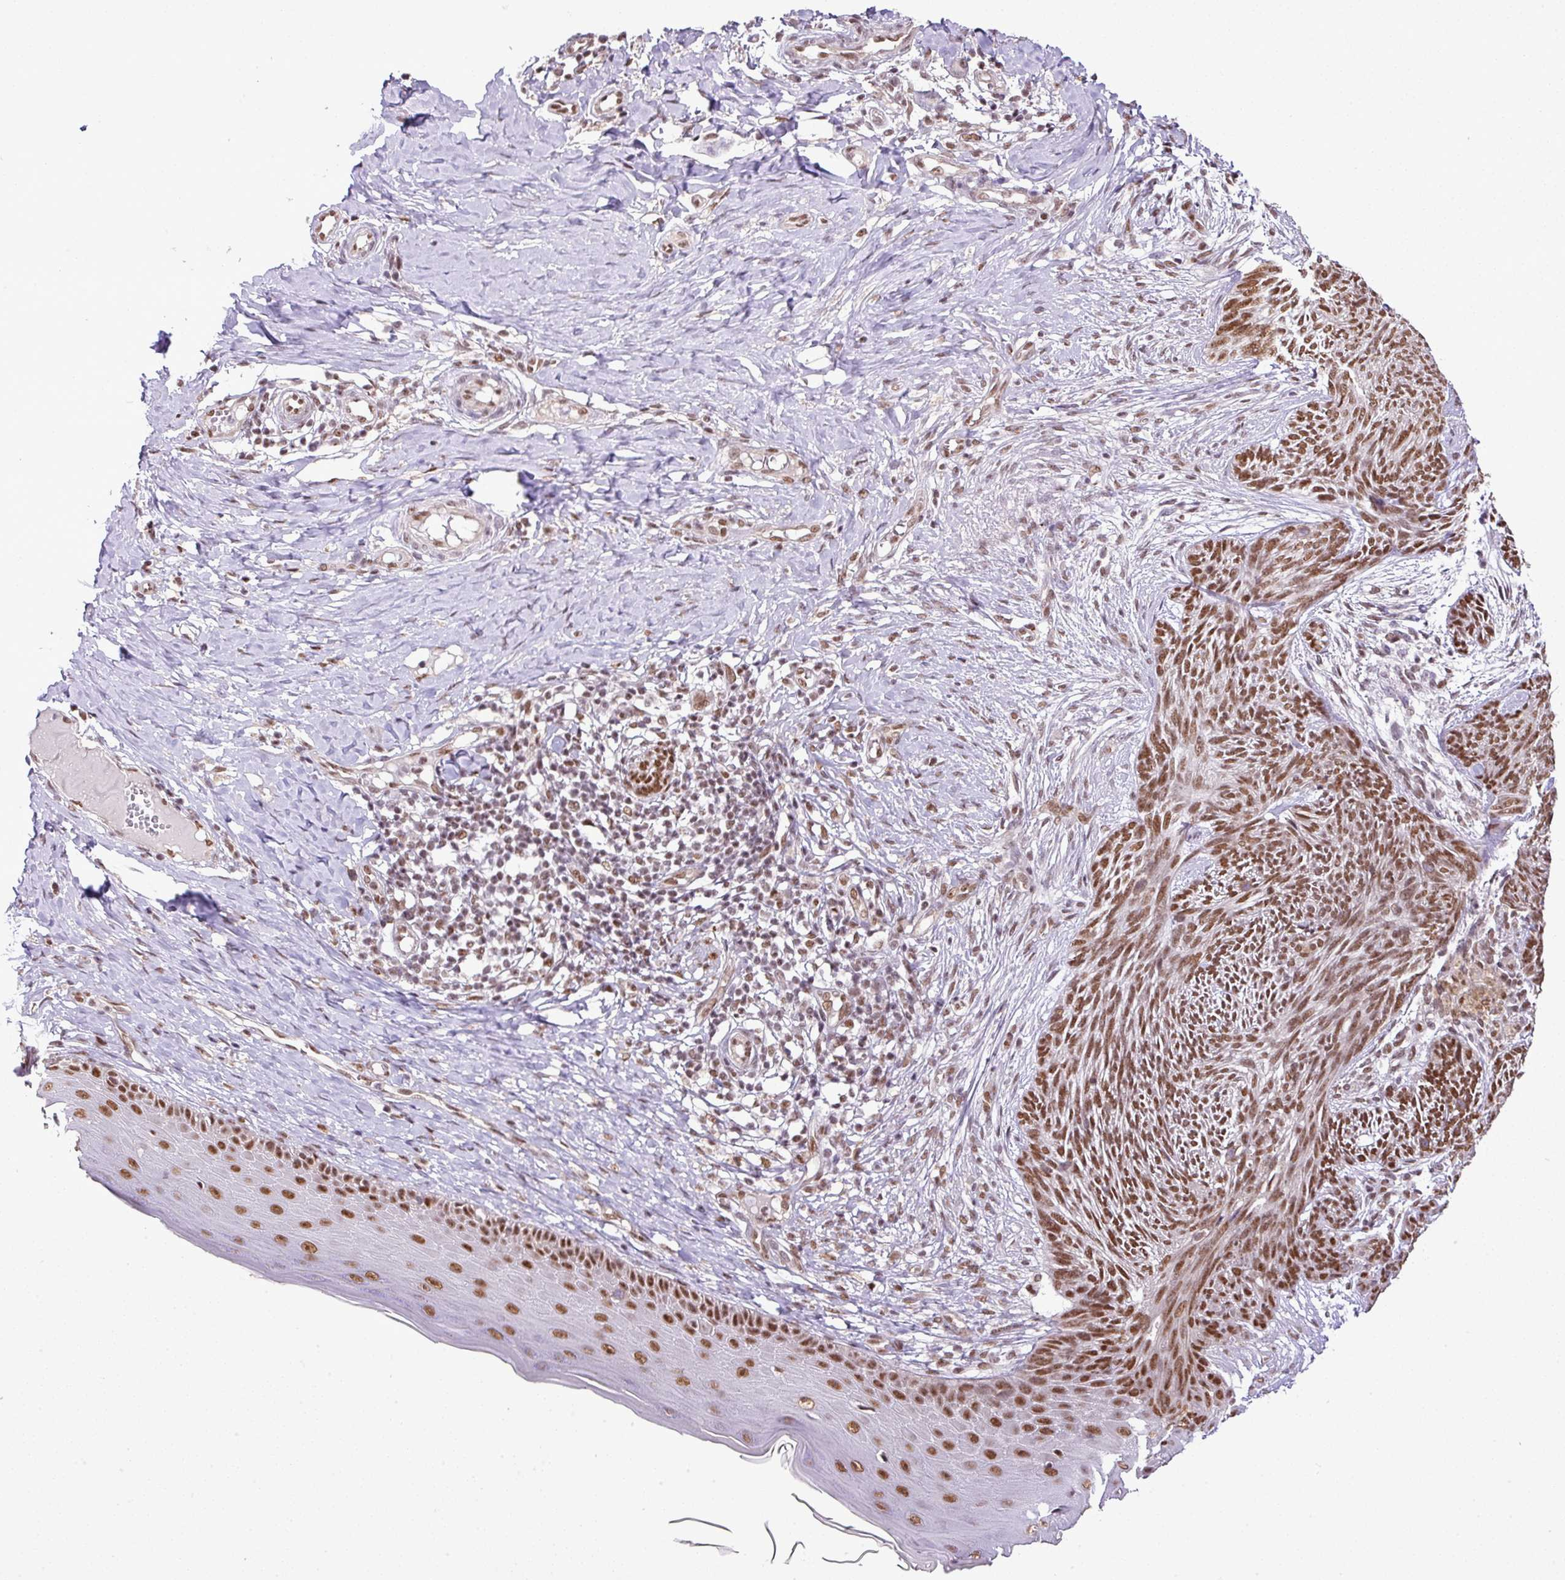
{"staining": {"intensity": "moderate", "quantity": ">75%", "location": "nuclear"}, "tissue": "skin cancer", "cell_type": "Tumor cells", "image_type": "cancer", "snomed": [{"axis": "morphology", "description": "Basal cell carcinoma"}, {"axis": "topography", "description": "Skin"}], "caption": "This histopathology image demonstrates basal cell carcinoma (skin) stained with IHC to label a protein in brown. The nuclear of tumor cells show moderate positivity for the protein. Nuclei are counter-stained blue.", "gene": "PGAP4", "patient": {"sex": "male", "age": 73}}